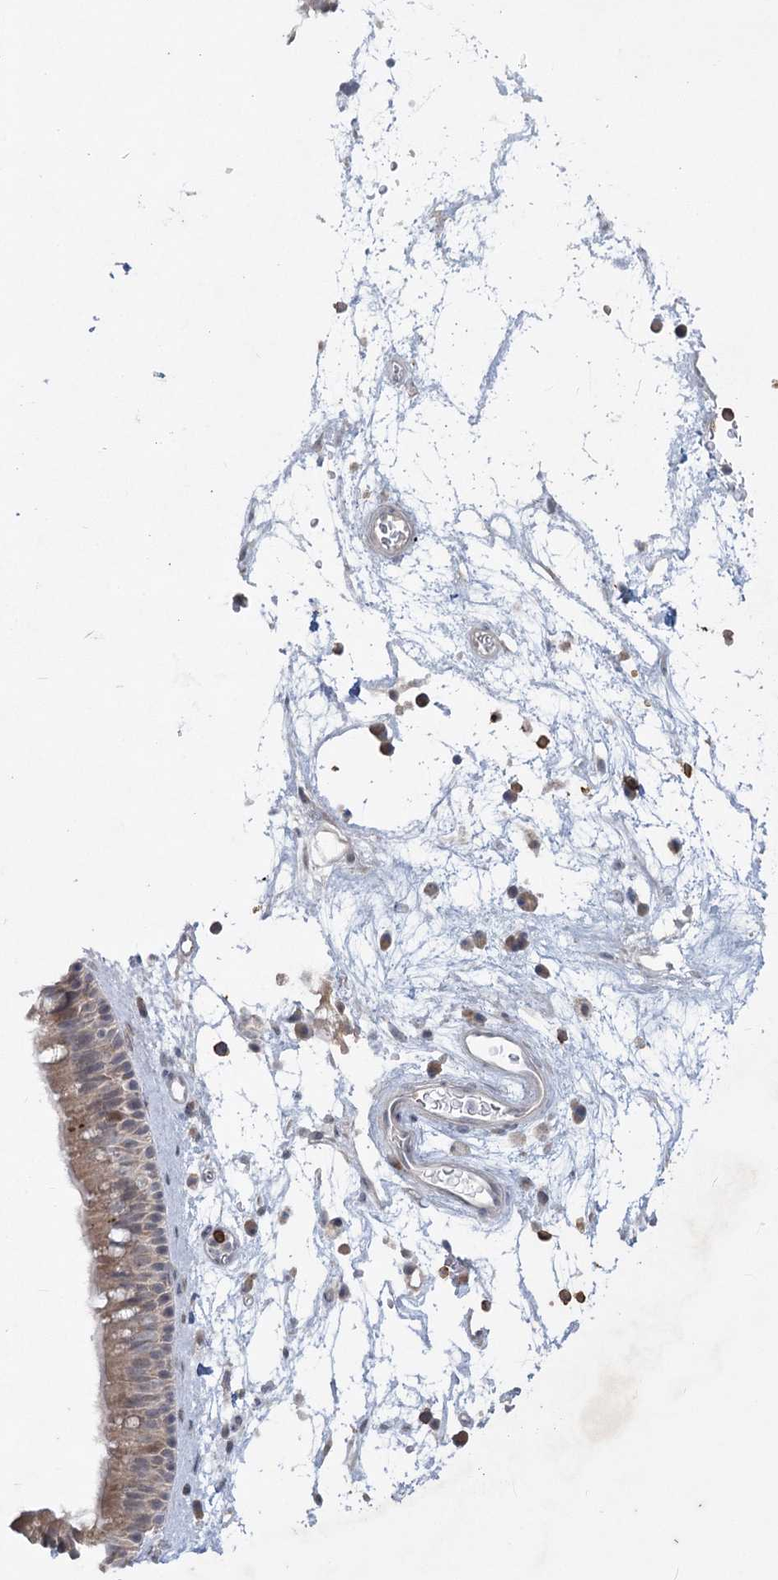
{"staining": {"intensity": "weak", "quantity": "25%-75%", "location": "cytoplasmic/membranous"}, "tissue": "nasopharynx", "cell_type": "Respiratory epithelial cells", "image_type": "normal", "snomed": [{"axis": "morphology", "description": "Normal tissue, NOS"}, {"axis": "morphology", "description": "Inflammation, NOS"}, {"axis": "morphology", "description": "Malignant melanoma, Metastatic site"}, {"axis": "topography", "description": "Nasopharynx"}], "caption": "Protein staining shows weak cytoplasmic/membranous staining in approximately 25%-75% of respiratory epithelial cells in benign nasopharynx.", "gene": "PLA2G12A", "patient": {"sex": "male", "age": 70}}